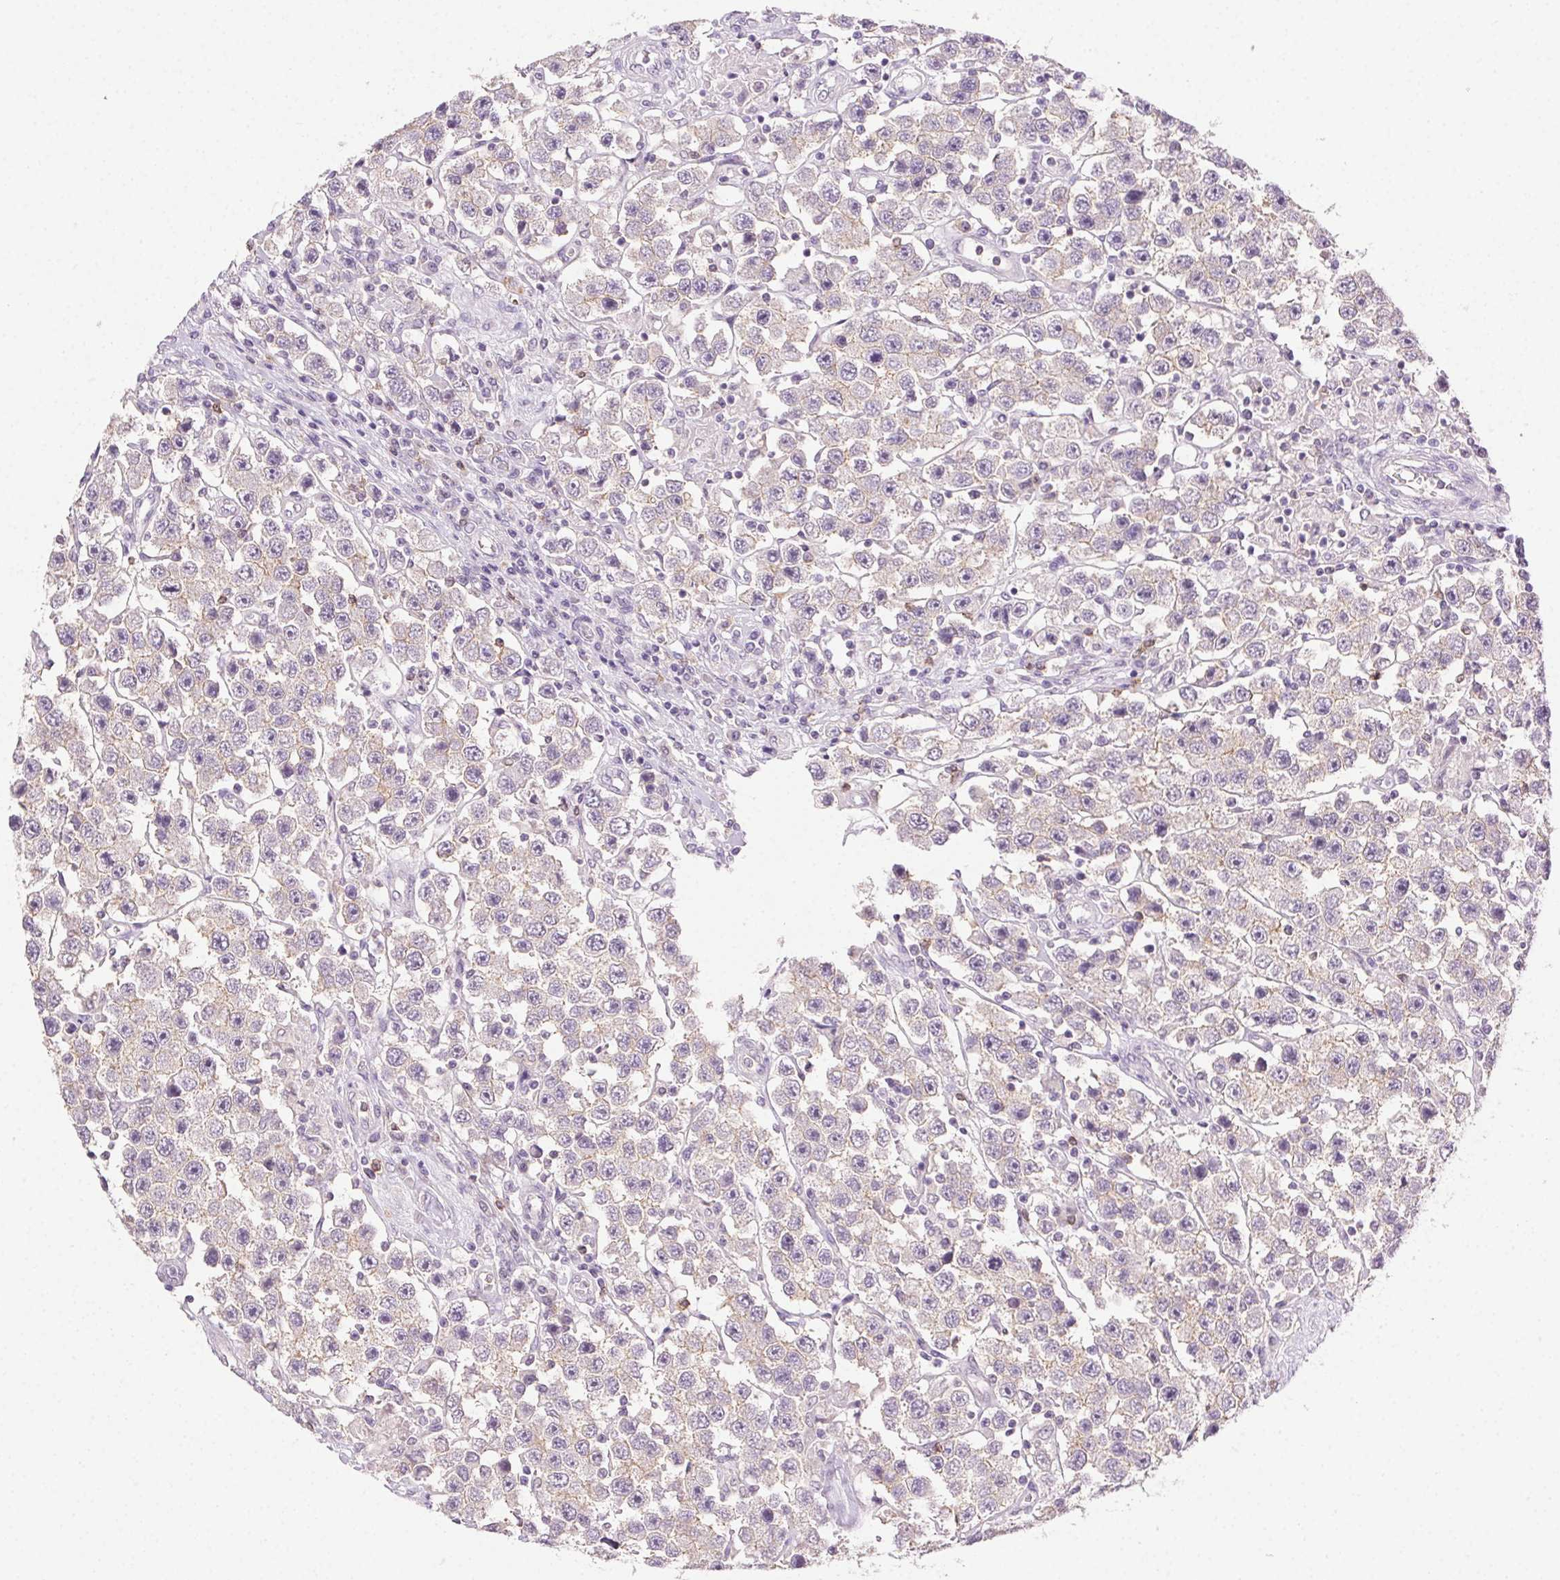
{"staining": {"intensity": "negative", "quantity": "none", "location": "none"}, "tissue": "testis cancer", "cell_type": "Tumor cells", "image_type": "cancer", "snomed": [{"axis": "morphology", "description": "Seminoma, NOS"}, {"axis": "topography", "description": "Testis"}], "caption": "Immunohistochemistry (IHC) of human testis cancer (seminoma) reveals no expression in tumor cells.", "gene": "AKAP5", "patient": {"sex": "male", "age": 45}}